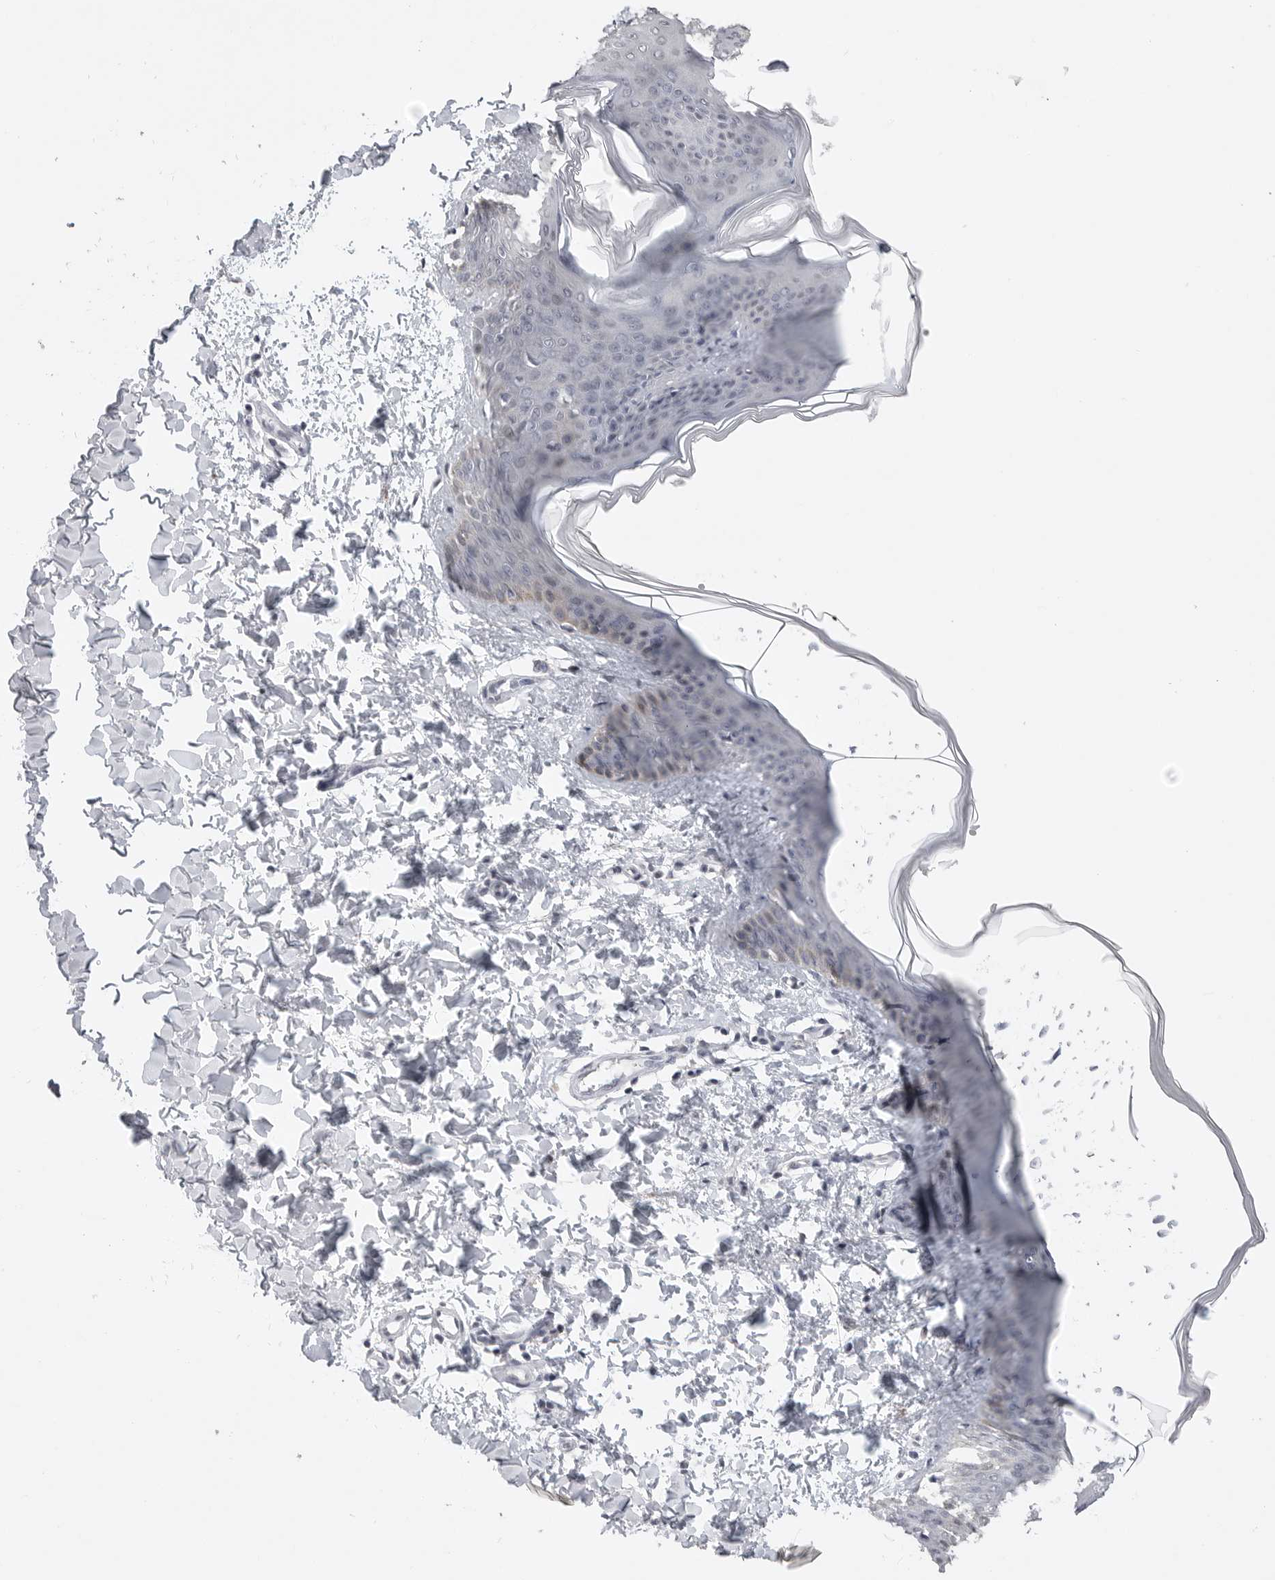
{"staining": {"intensity": "negative", "quantity": "none", "location": "none"}, "tissue": "skin", "cell_type": "Fibroblasts", "image_type": "normal", "snomed": [{"axis": "morphology", "description": "Normal tissue, NOS"}, {"axis": "topography", "description": "Skin"}], "caption": "A high-resolution histopathology image shows IHC staining of normal skin, which displays no significant positivity in fibroblasts.", "gene": "FBXO43", "patient": {"sex": "female", "age": 17}}